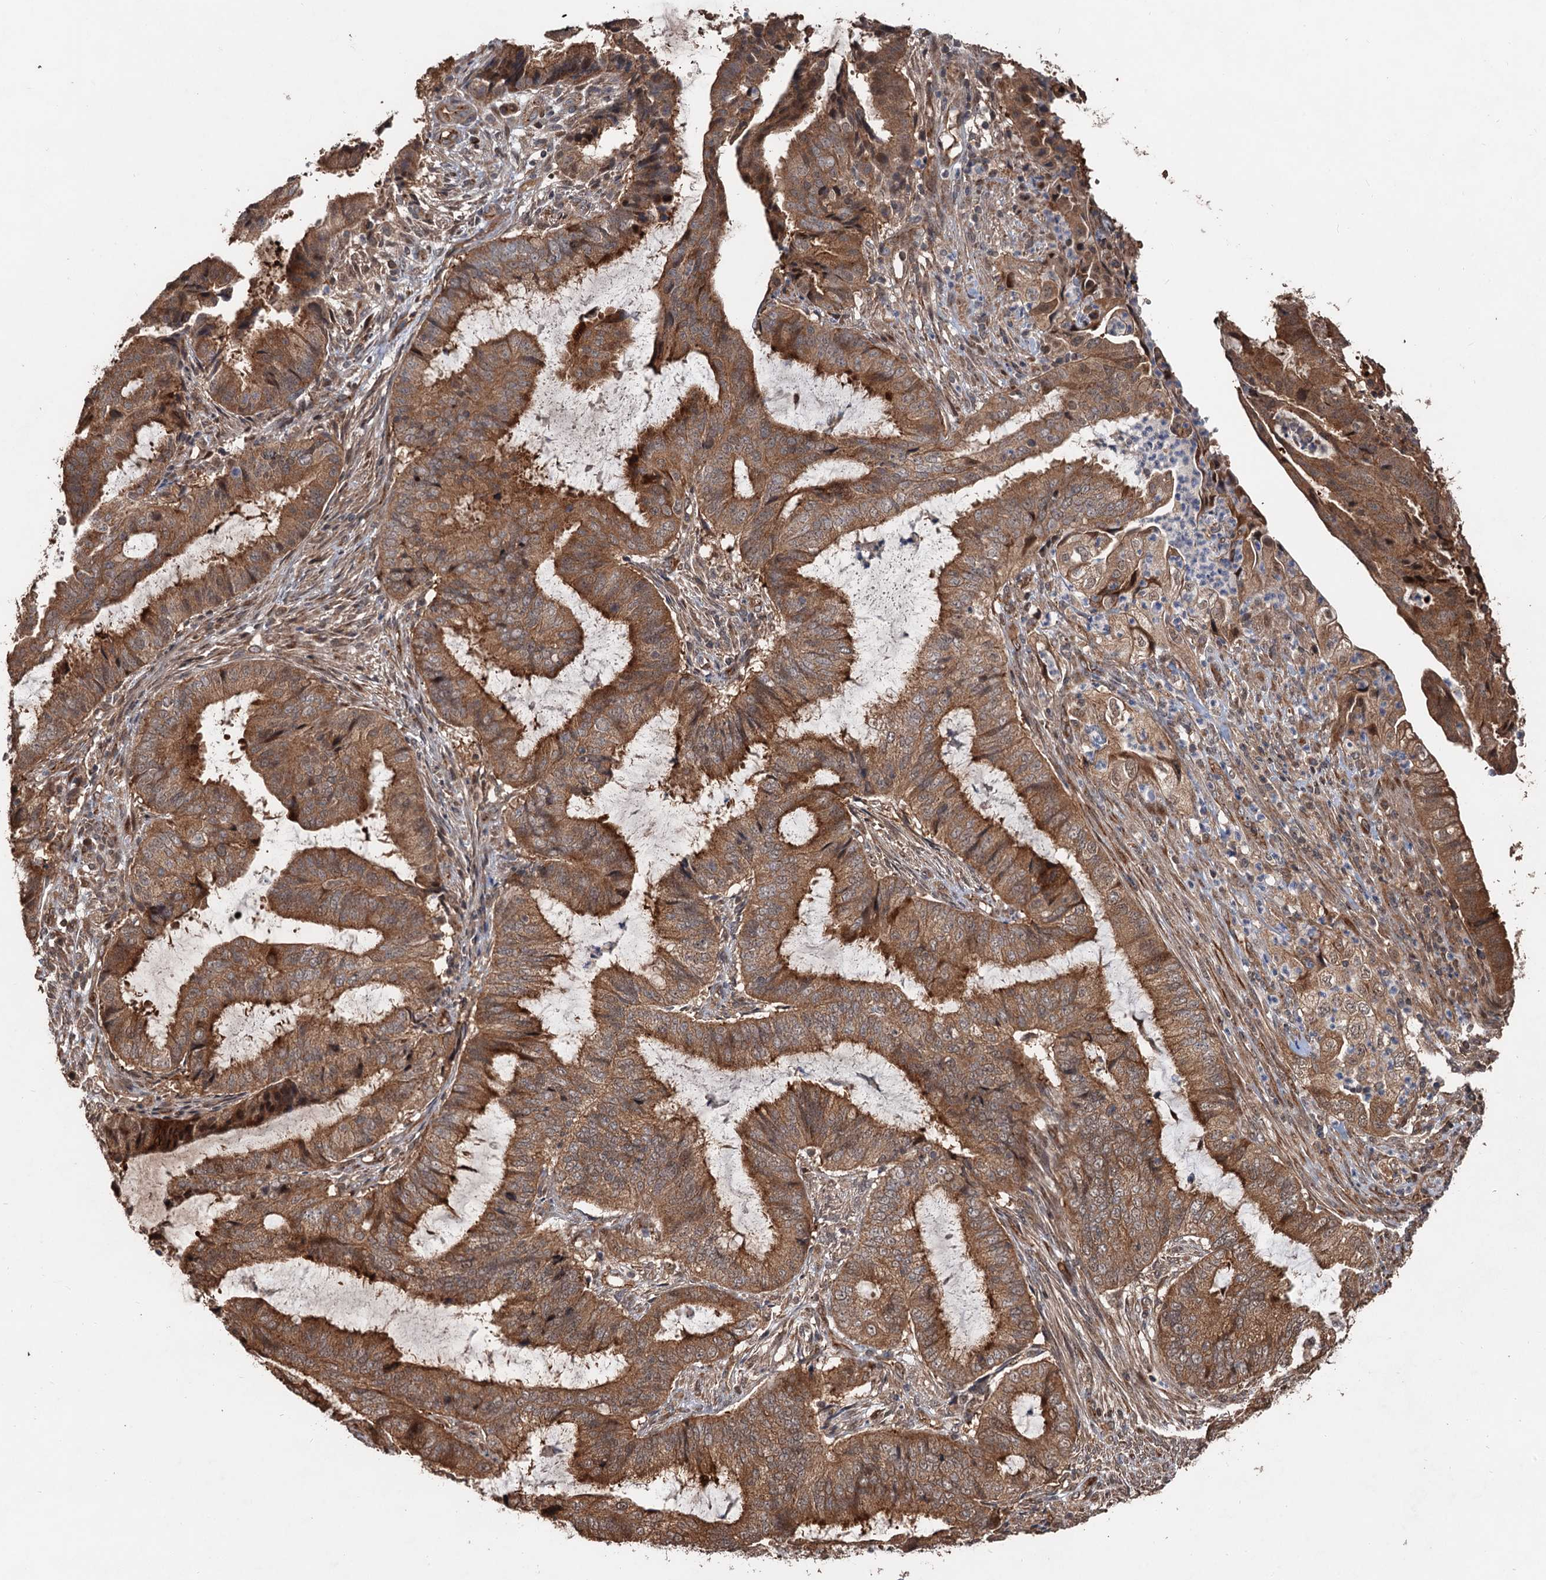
{"staining": {"intensity": "strong", "quantity": ">75%", "location": "cytoplasmic/membranous"}, "tissue": "endometrial cancer", "cell_type": "Tumor cells", "image_type": "cancer", "snomed": [{"axis": "morphology", "description": "Adenocarcinoma, NOS"}, {"axis": "topography", "description": "Endometrium"}], "caption": "Endometrial cancer (adenocarcinoma) stained with DAB (3,3'-diaminobenzidine) IHC shows high levels of strong cytoplasmic/membranous positivity in approximately >75% of tumor cells.", "gene": "DEXI", "patient": {"sex": "female", "age": 51}}